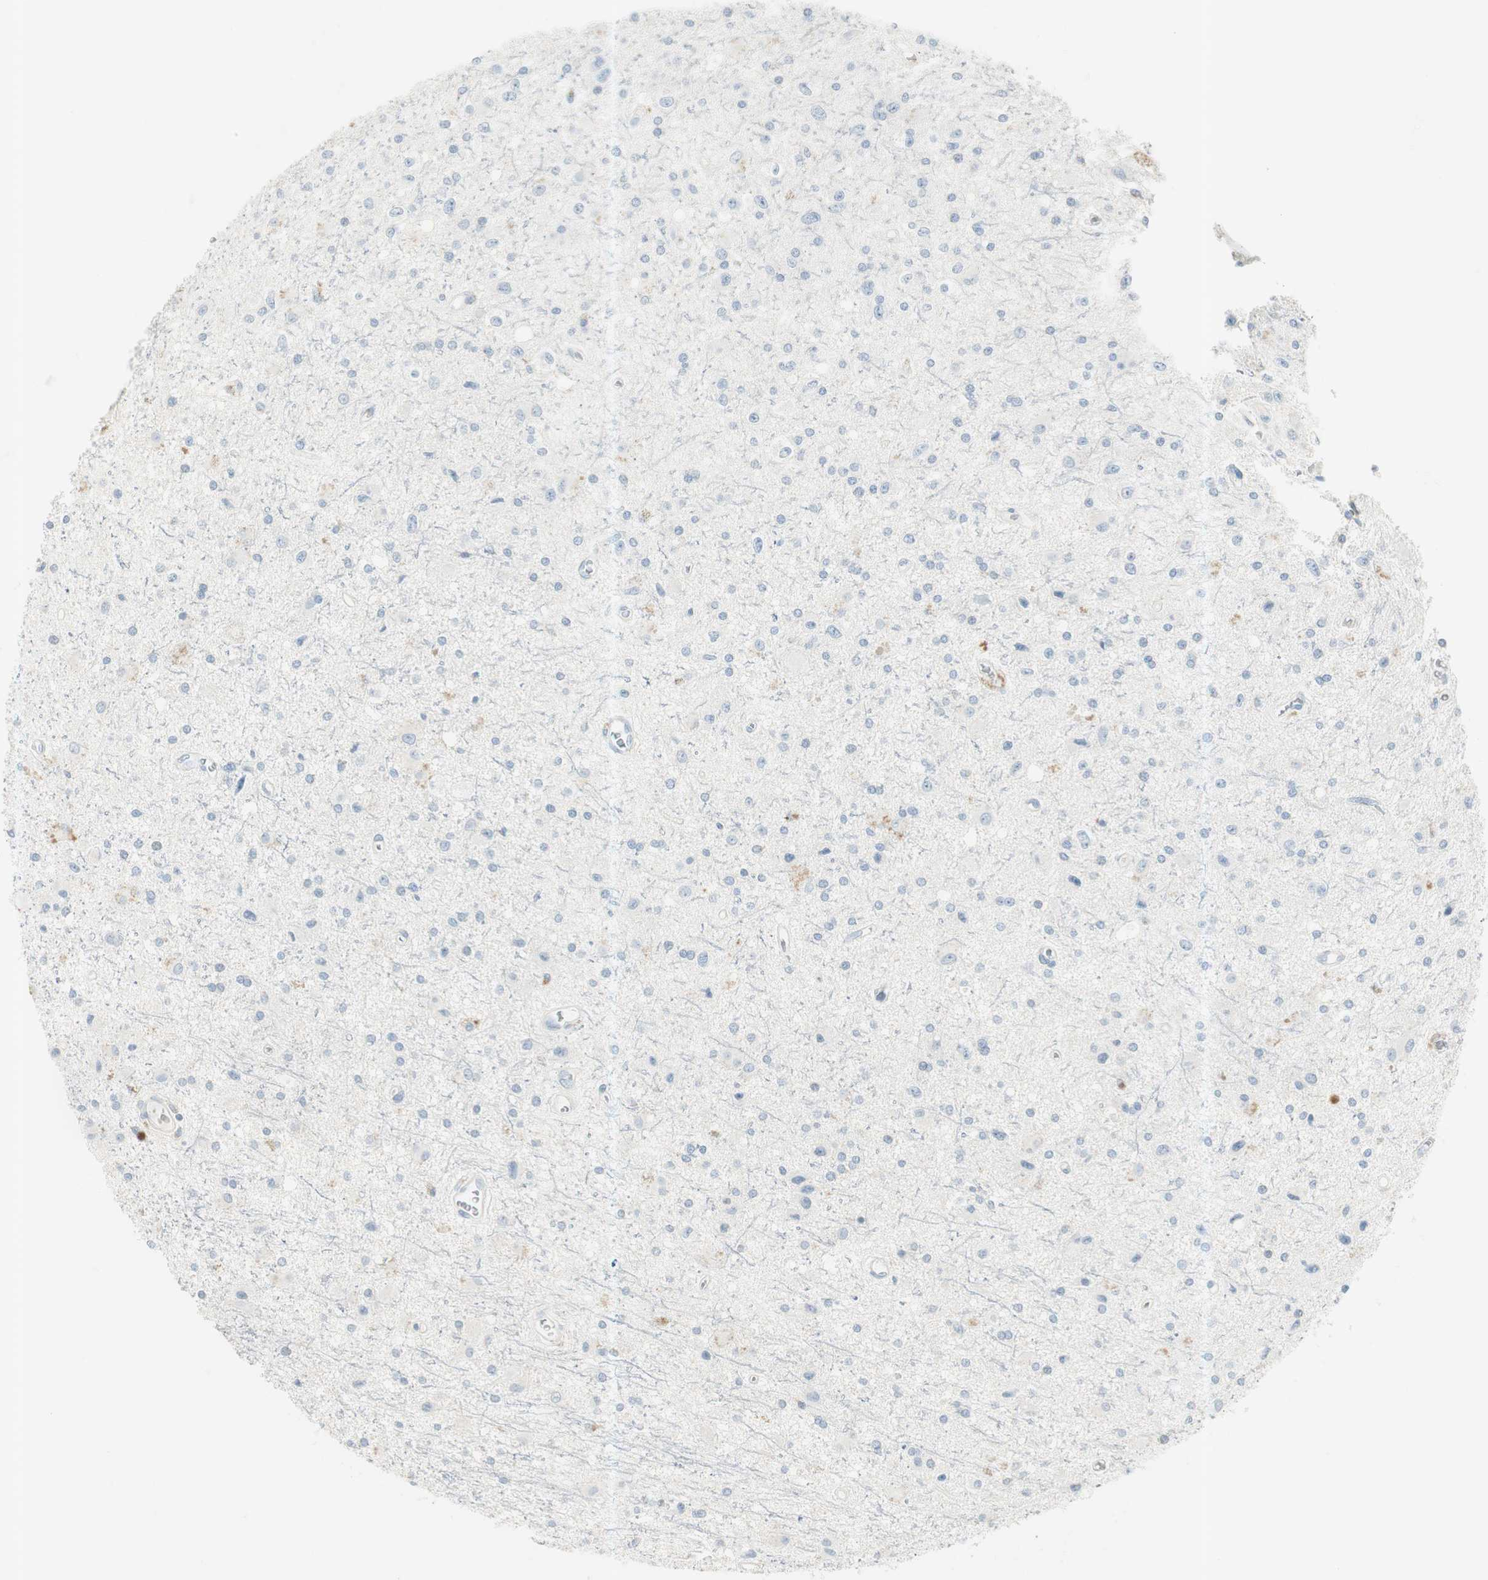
{"staining": {"intensity": "negative", "quantity": "none", "location": "none"}, "tissue": "glioma", "cell_type": "Tumor cells", "image_type": "cancer", "snomed": [{"axis": "morphology", "description": "Glioma, malignant, Low grade"}, {"axis": "topography", "description": "Brain"}], "caption": "DAB (3,3'-diaminobenzidine) immunohistochemical staining of human malignant low-grade glioma reveals no significant positivity in tumor cells.", "gene": "PRTN3", "patient": {"sex": "male", "age": 58}}